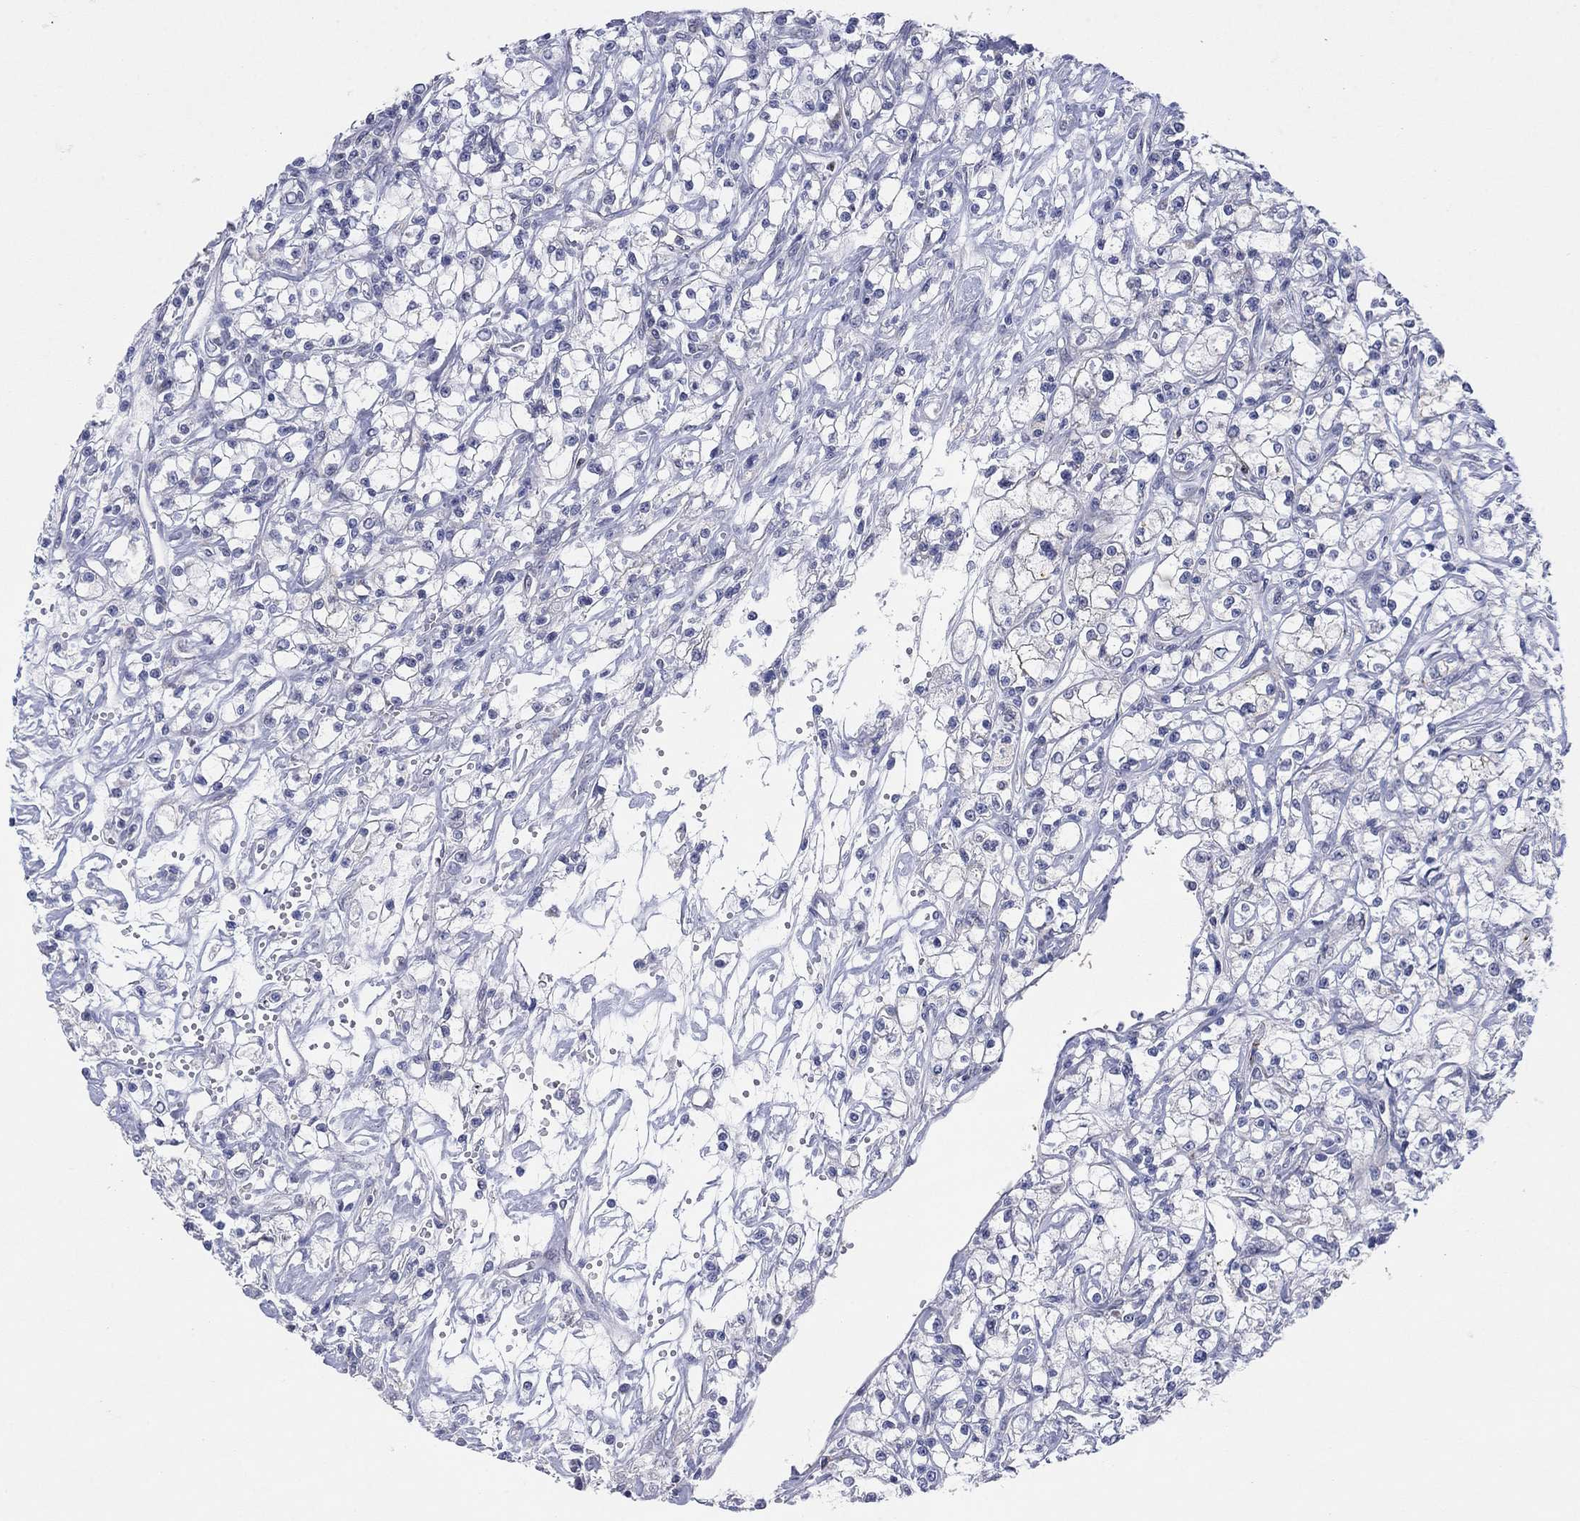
{"staining": {"intensity": "negative", "quantity": "none", "location": "none"}, "tissue": "renal cancer", "cell_type": "Tumor cells", "image_type": "cancer", "snomed": [{"axis": "morphology", "description": "Adenocarcinoma, NOS"}, {"axis": "topography", "description": "Kidney"}], "caption": "Tumor cells show no significant staining in renal adenocarcinoma.", "gene": "SDC1", "patient": {"sex": "female", "age": 59}}